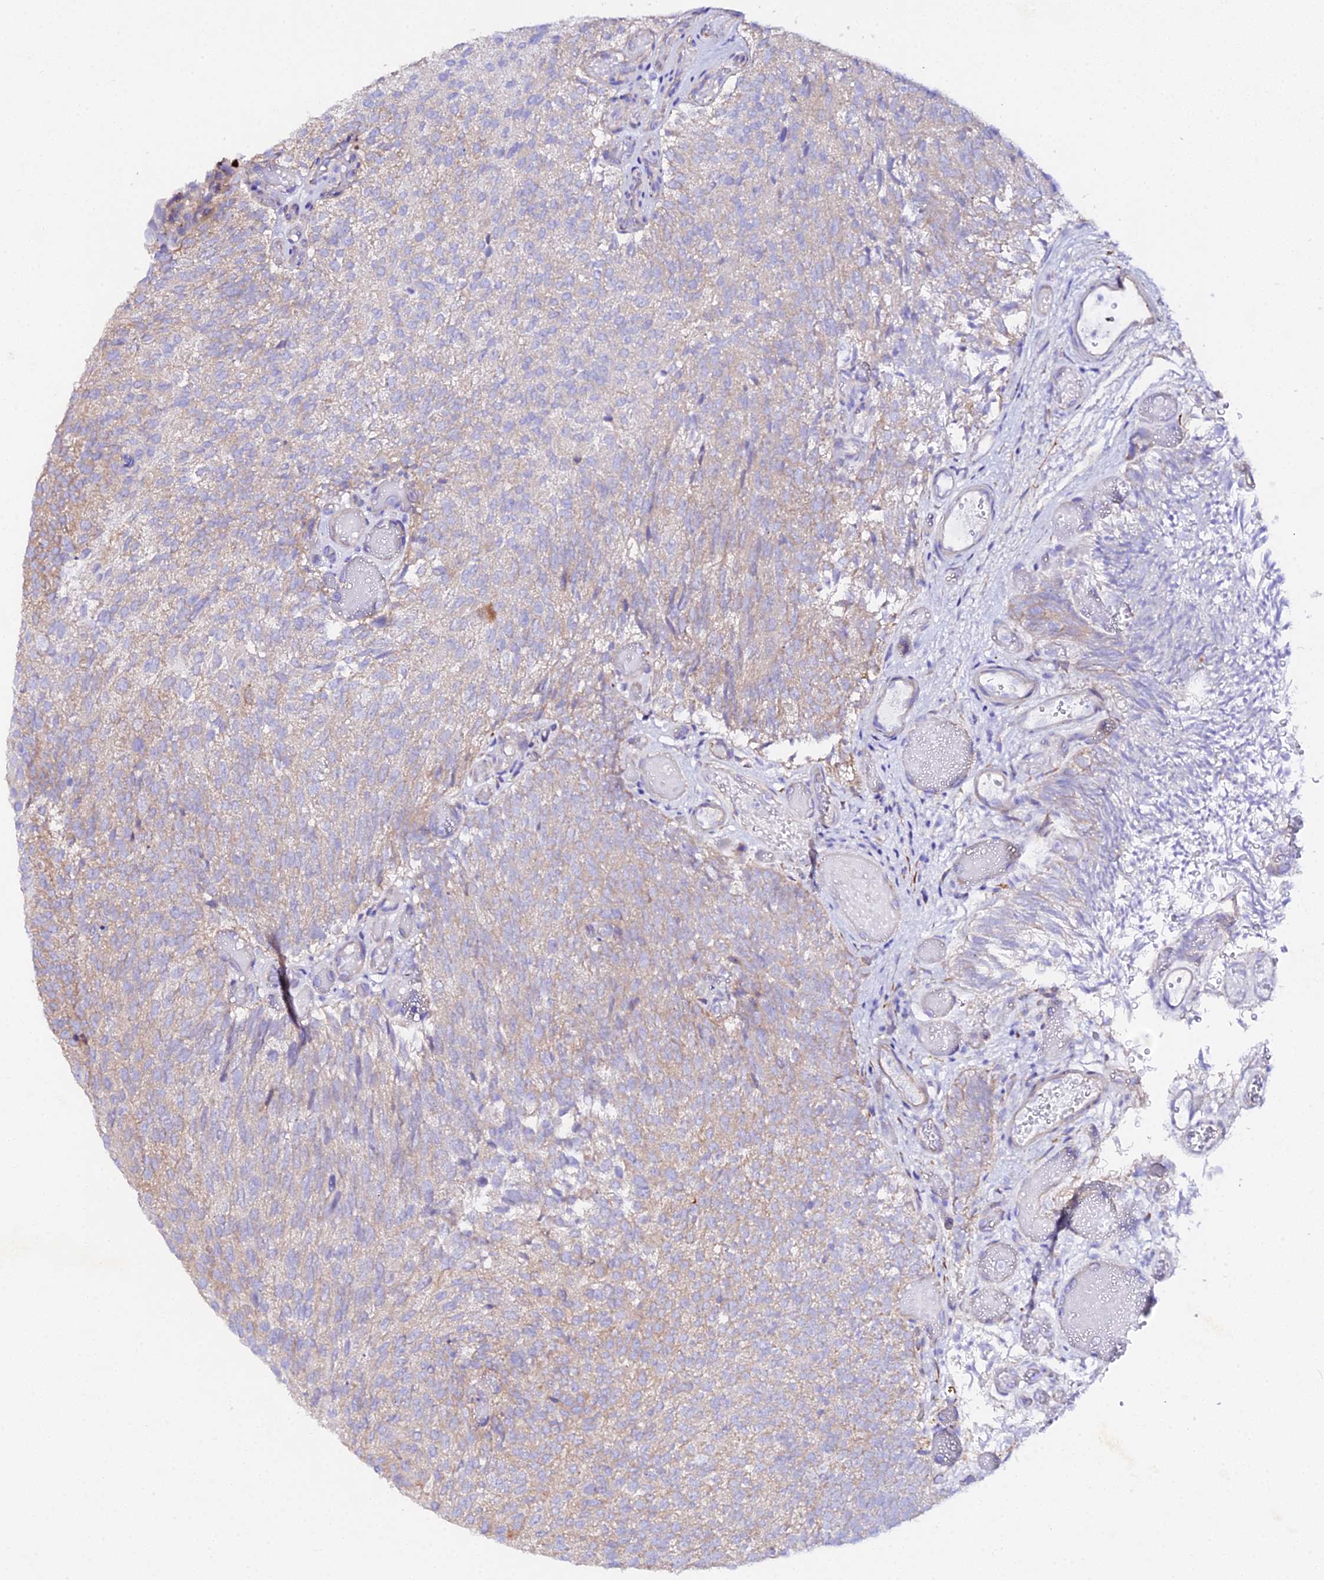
{"staining": {"intensity": "weak", "quantity": "25%-75%", "location": "cytoplasmic/membranous"}, "tissue": "urothelial cancer", "cell_type": "Tumor cells", "image_type": "cancer", "snomed": [{"axis": "morphology", "description": "Urothelial carcinoma, Low grade"}, {"axis": "topography", "description": "Urinary bladder"}], "caption": "High-magnification brightfield microscopy of urothelial carcinoma (low-grade) stained with DAB (brown) and counterstained with hematoxylin (blue). tumor cells exhibit weak cytoplasmic/membranous expression is seen in approximately25%-75% of cells.", "gene": "CFAP45", "patient": {"sex": "male", "age": 78}}